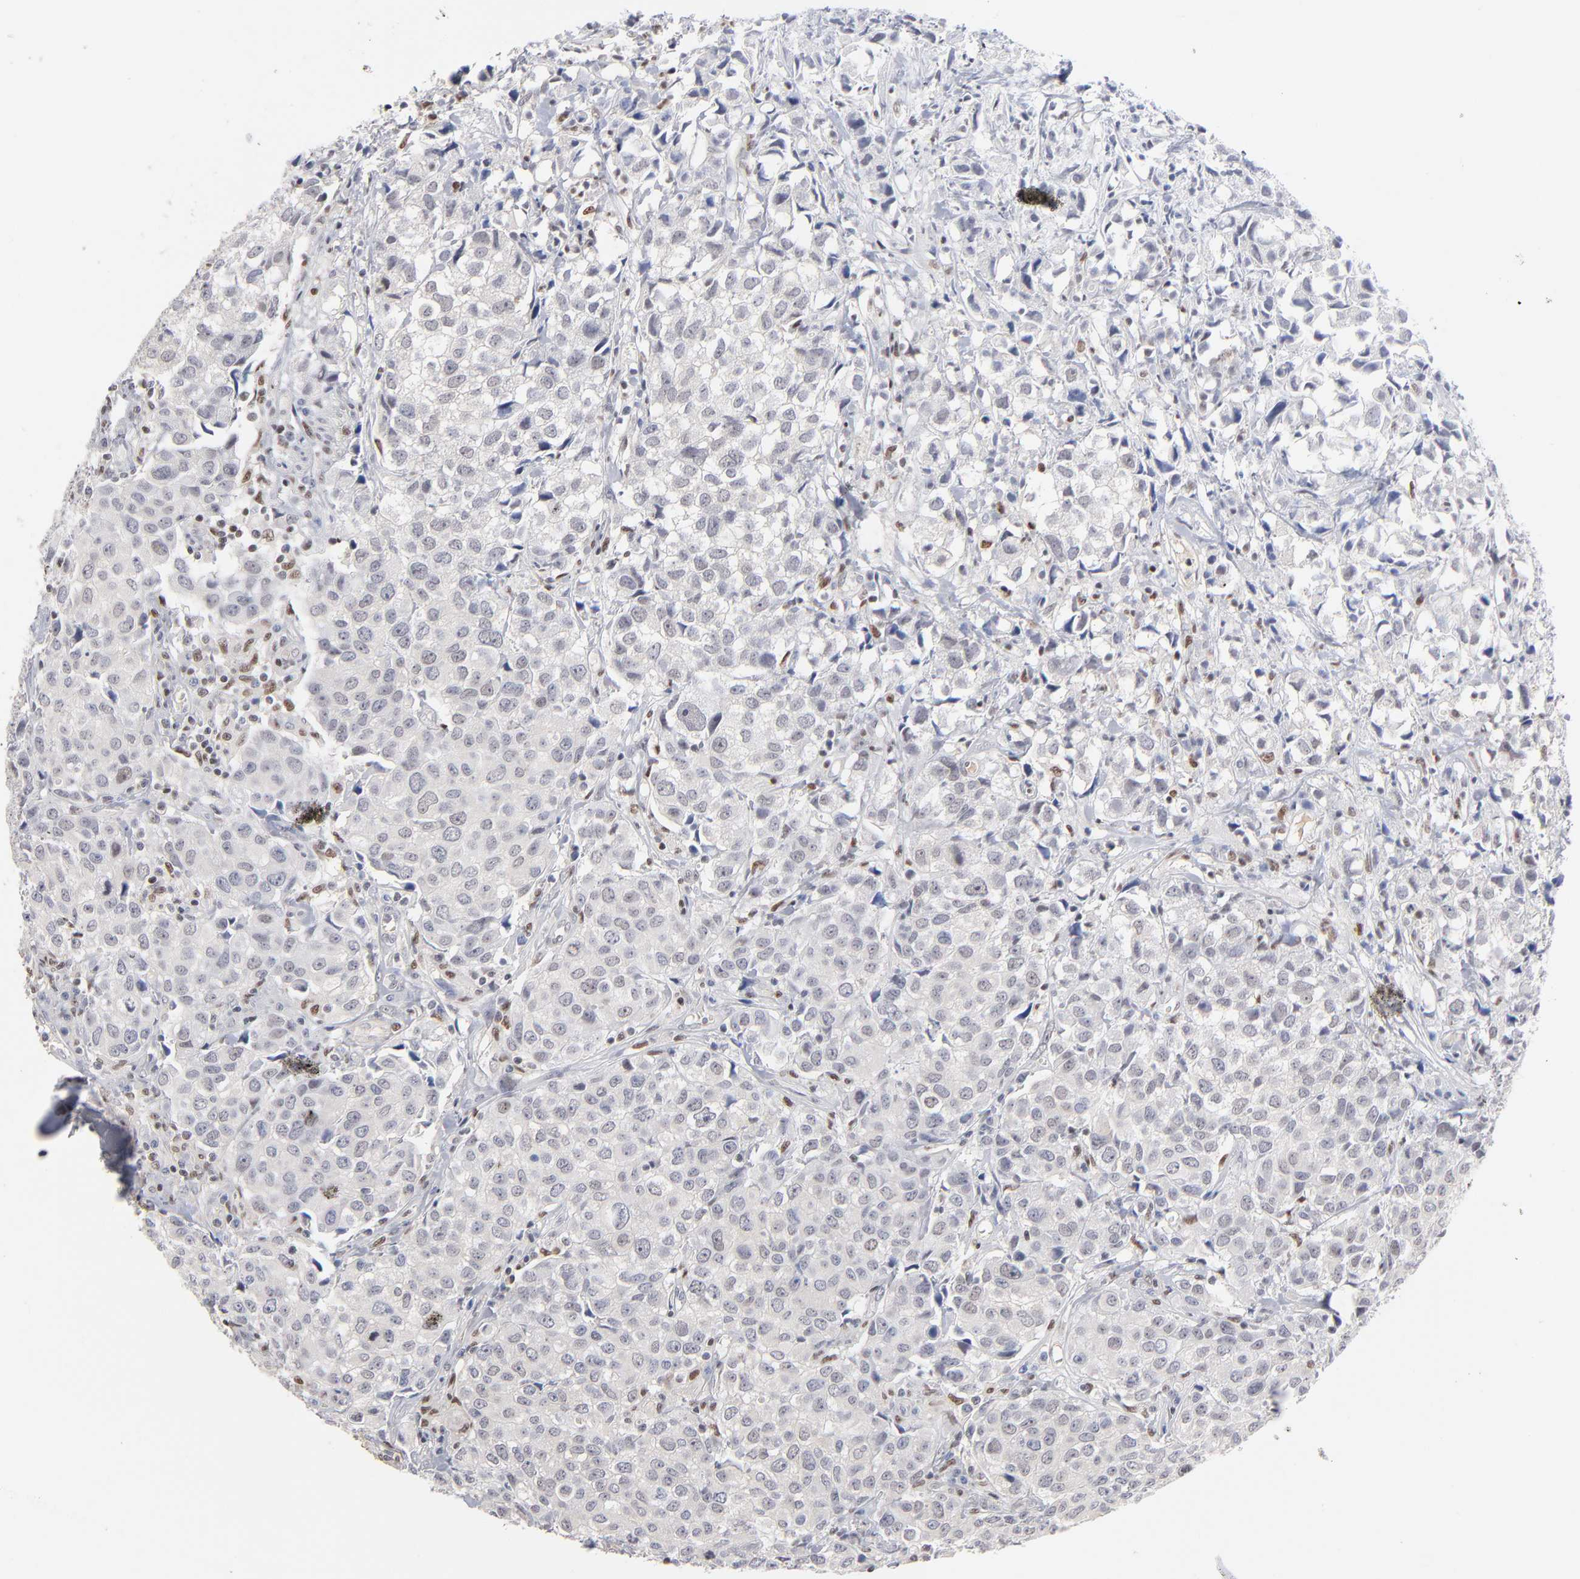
{"staining": {"intensity": "negative", "quantity": "none", "location": "none"}, "tissue": "urothelial cancer", "cell_type": "Tumor cells", "image_type": "cancer", "snomed": [{"axis": "morphology", "description": "Urothelial carcinoma, High grade"}, {"axis": "topography", "description": "Urinary bladder"}], "caption": "The immunohistochemistry (IHC) histopathology image has no significant positivity in tumor cells of urothelial carcinoma (high-grade) tissue.", "gene": "MAX", "patient": {"sex": "female", "age": 75}}